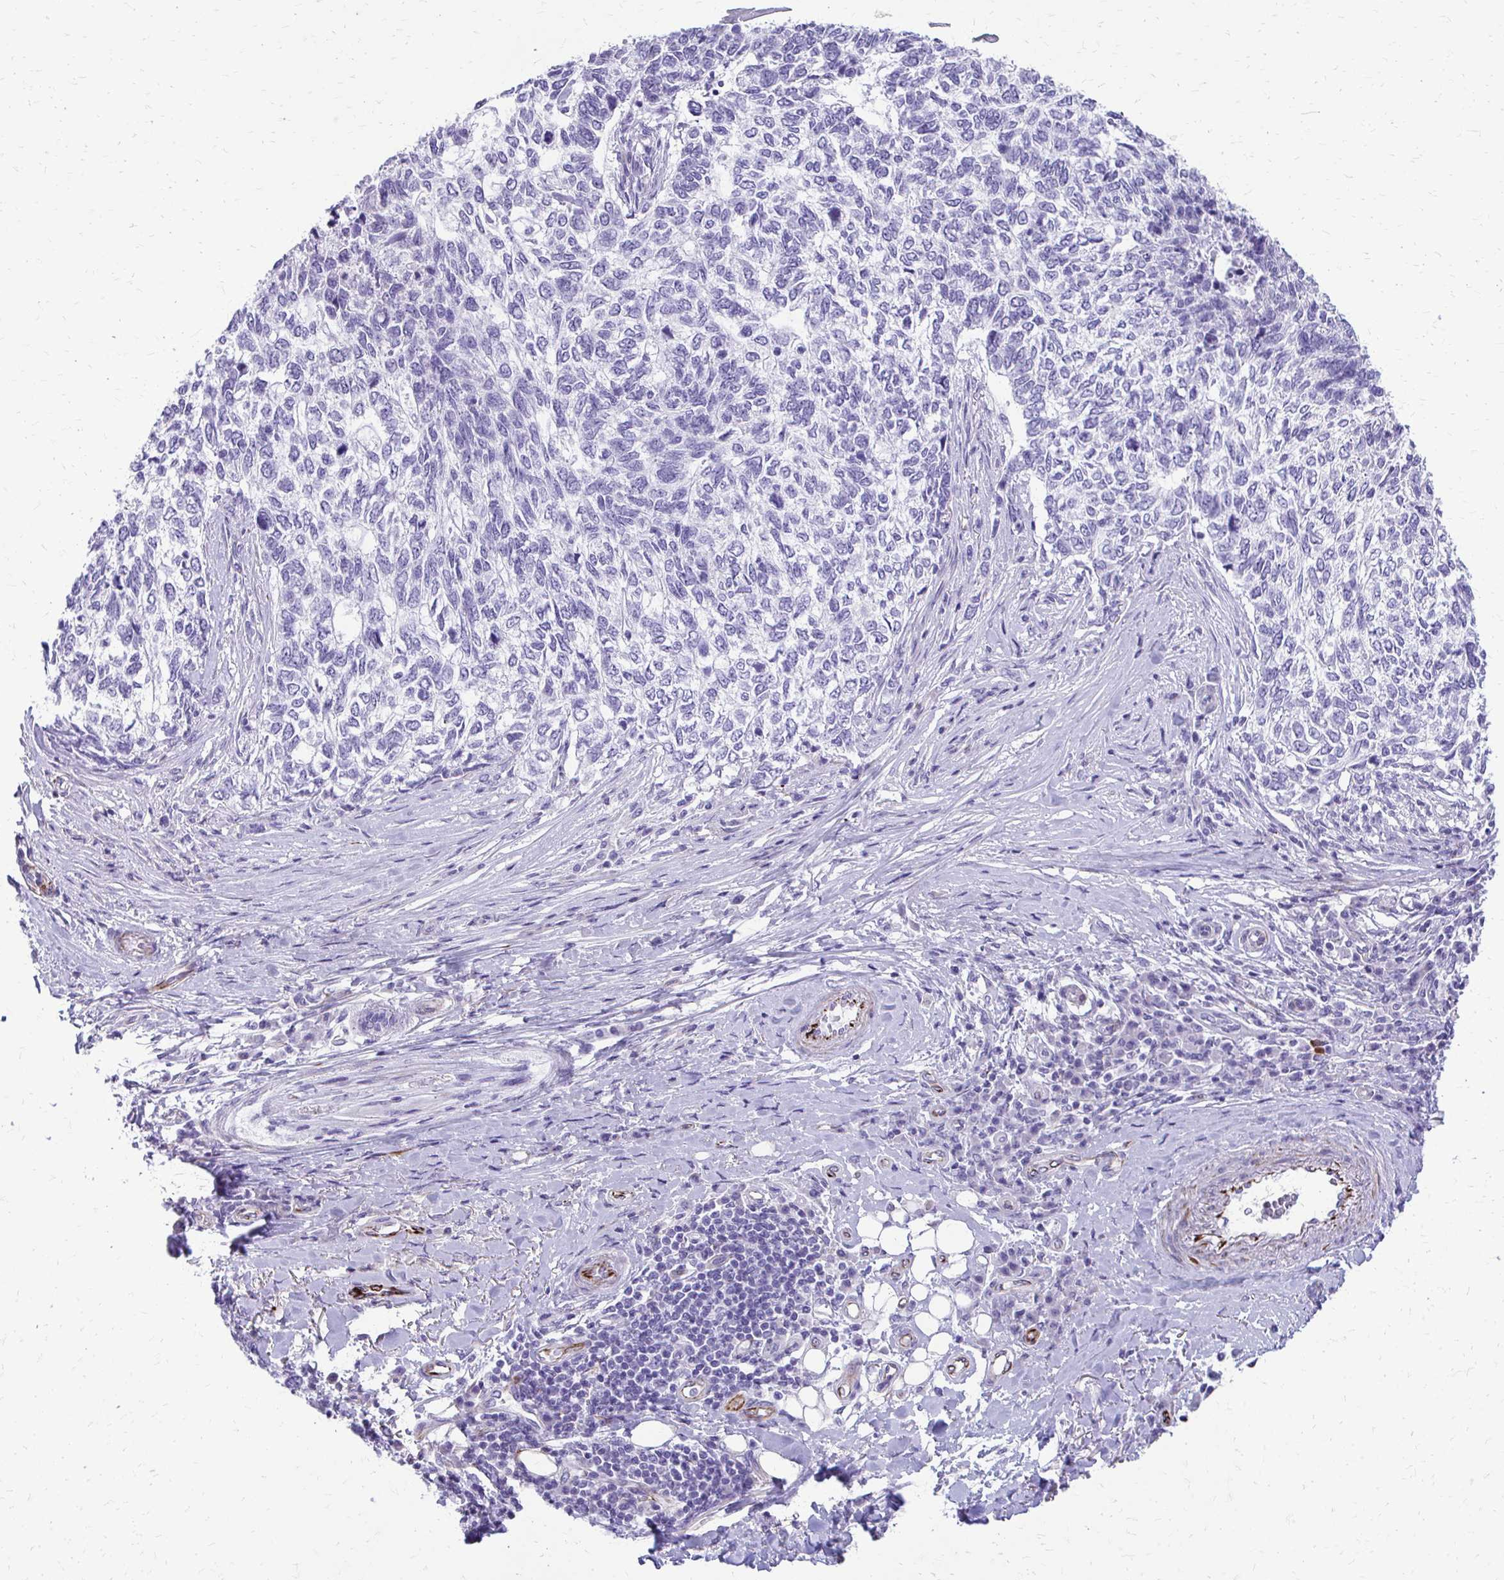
{"staining": {"intensity": "negative", "quantity": "none", "location": "none"}, "tissue": "skin cancer", "cell_type": "Tumor cells", "image_type": "cancer", "snomed": [{"axis": "morphology", "description": "Basal cell carcinoma"}, {"axis": "topography", "description": "Skin"}], "caption": "Image shows no significant protein positivity in tumor cells of skin basal cell carcinoma. Nuclei are stained in blue.", "gene": "TRIM6", "patient": {"sex": "female", "age": 65}}